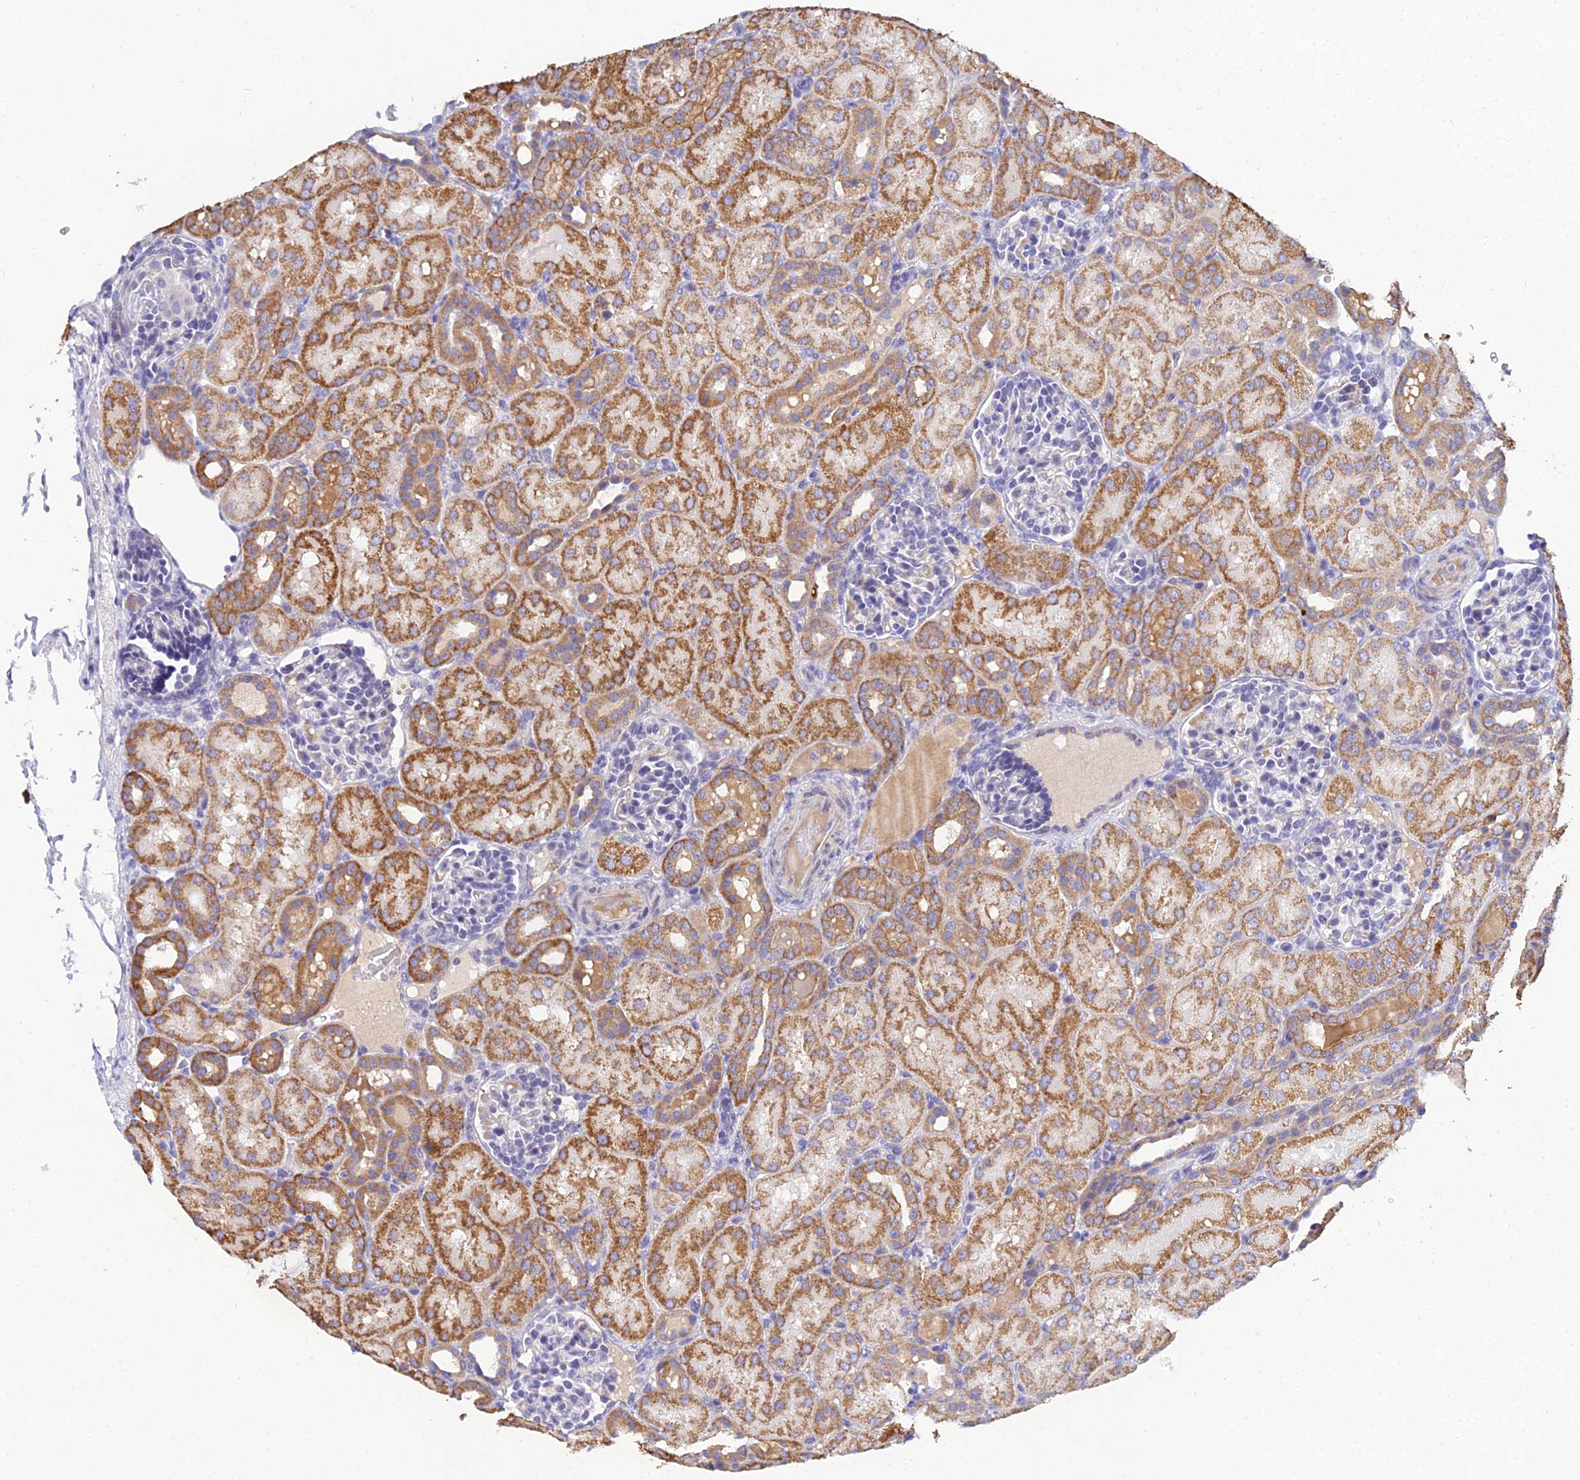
{"staining": {"intensity": "negative", "quantity": "none", "location": "none"}, "tissue": "kidney", "cell_type": "Cells in glomeruli", "image_type": "normal", "snomed": [{"axis": "morphology", "description": "Normal tissue, NOS"}, {"axis": "topography", "description": "Kidney"}], "caption": "Cells in glomeruli show no significant positivity in benign kidney.", "gene": "ZXDA", "patient": {"sex": "male", "age": 1}}